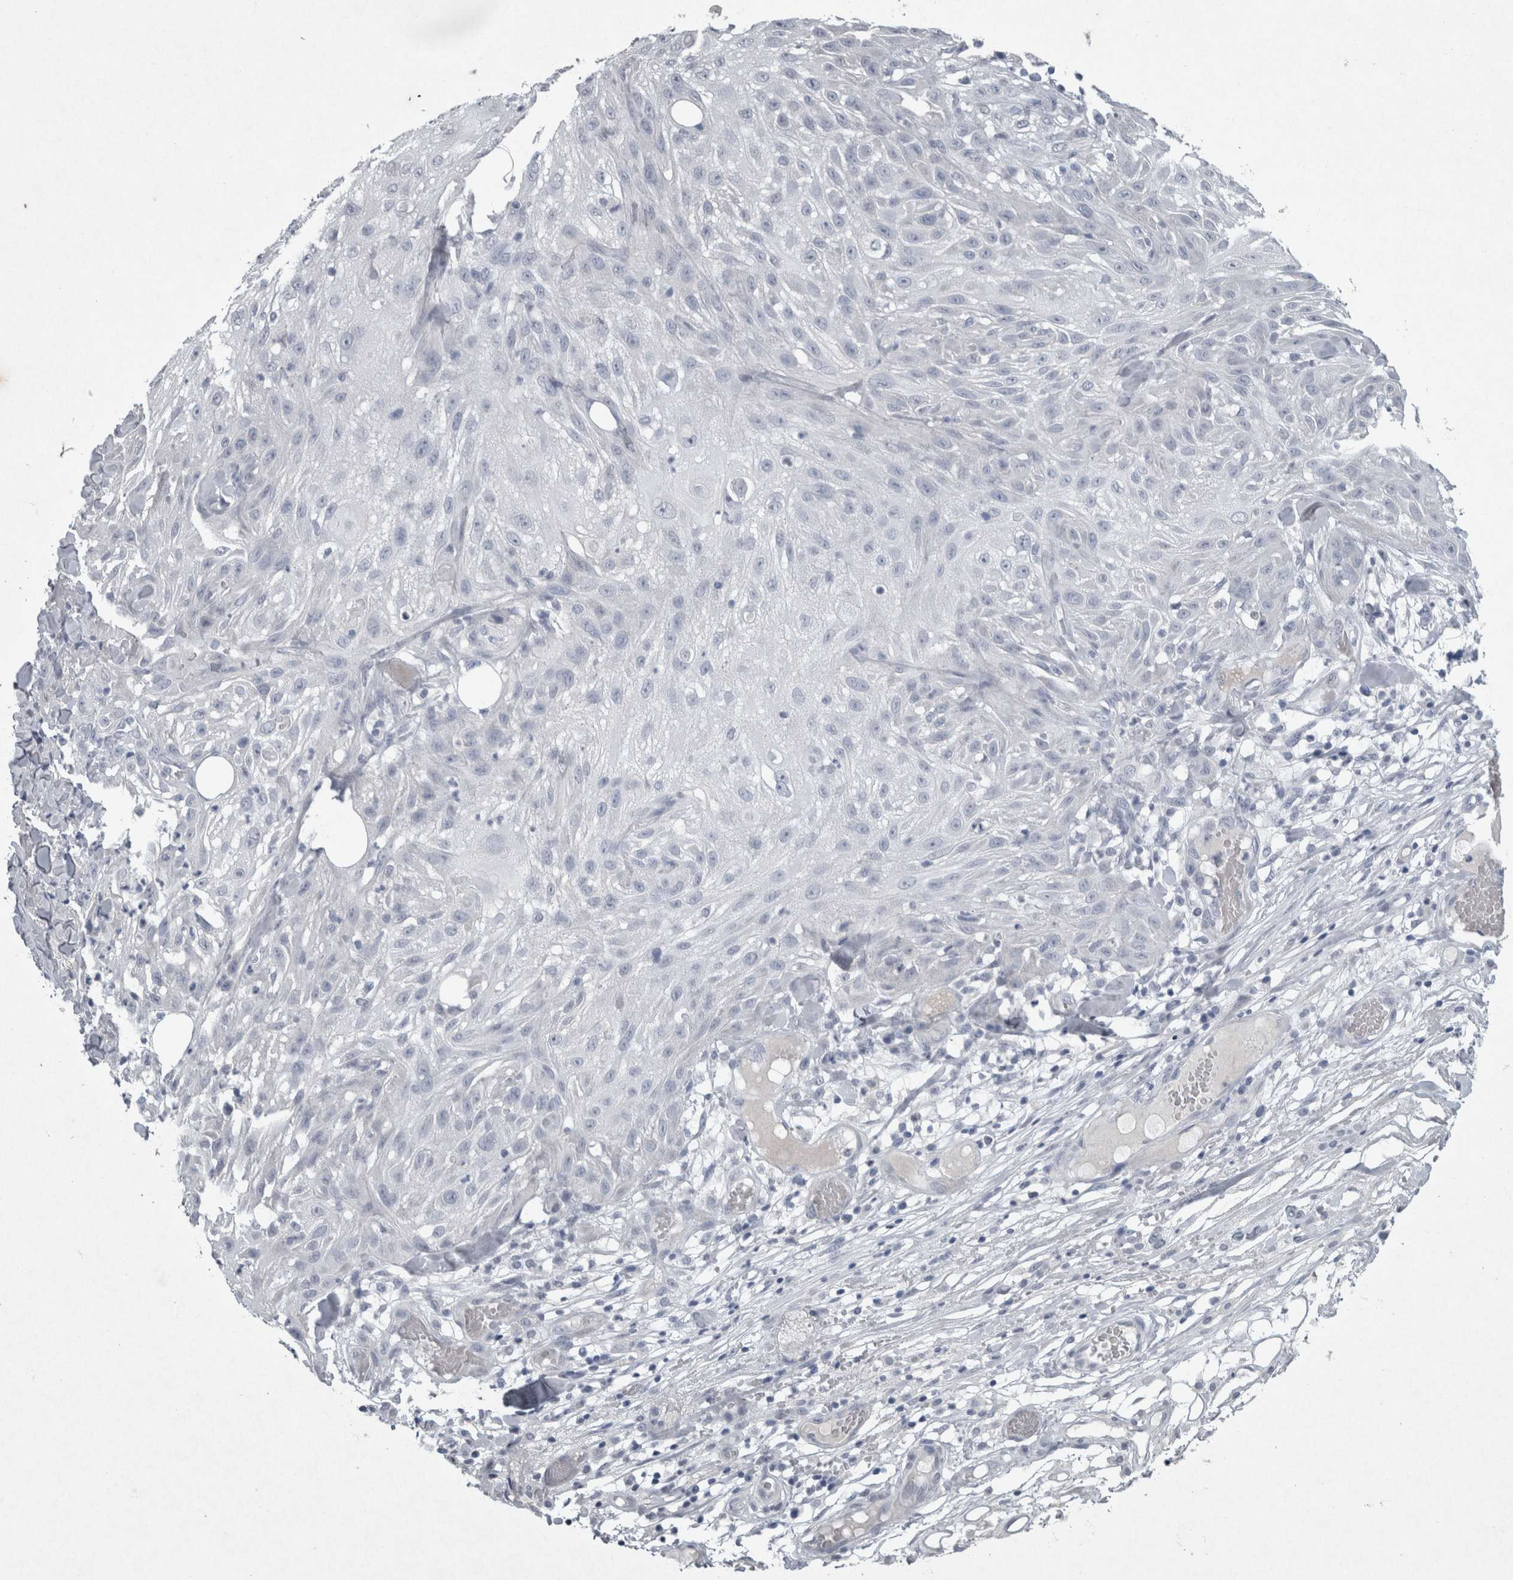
{"staining": {"intensity": "negative", "quantity": "none", "location": "none"}, "tissue": "skin cancer", "cell_type": "Tumor cells", "image_type": "cancer", "snomed": [{"axis": "morphology", "description": "Squamous cell carcinoma, NOS"}, {"axis": "topography", "description": "Skin"}], "caption": "The IHC photomicrograph has no significant positivity in tumor cells of skin cancer (squamous cell carcinoma) tissue.", "gene": "PDX1", "patient": {"sex": "male", "age": 75}}